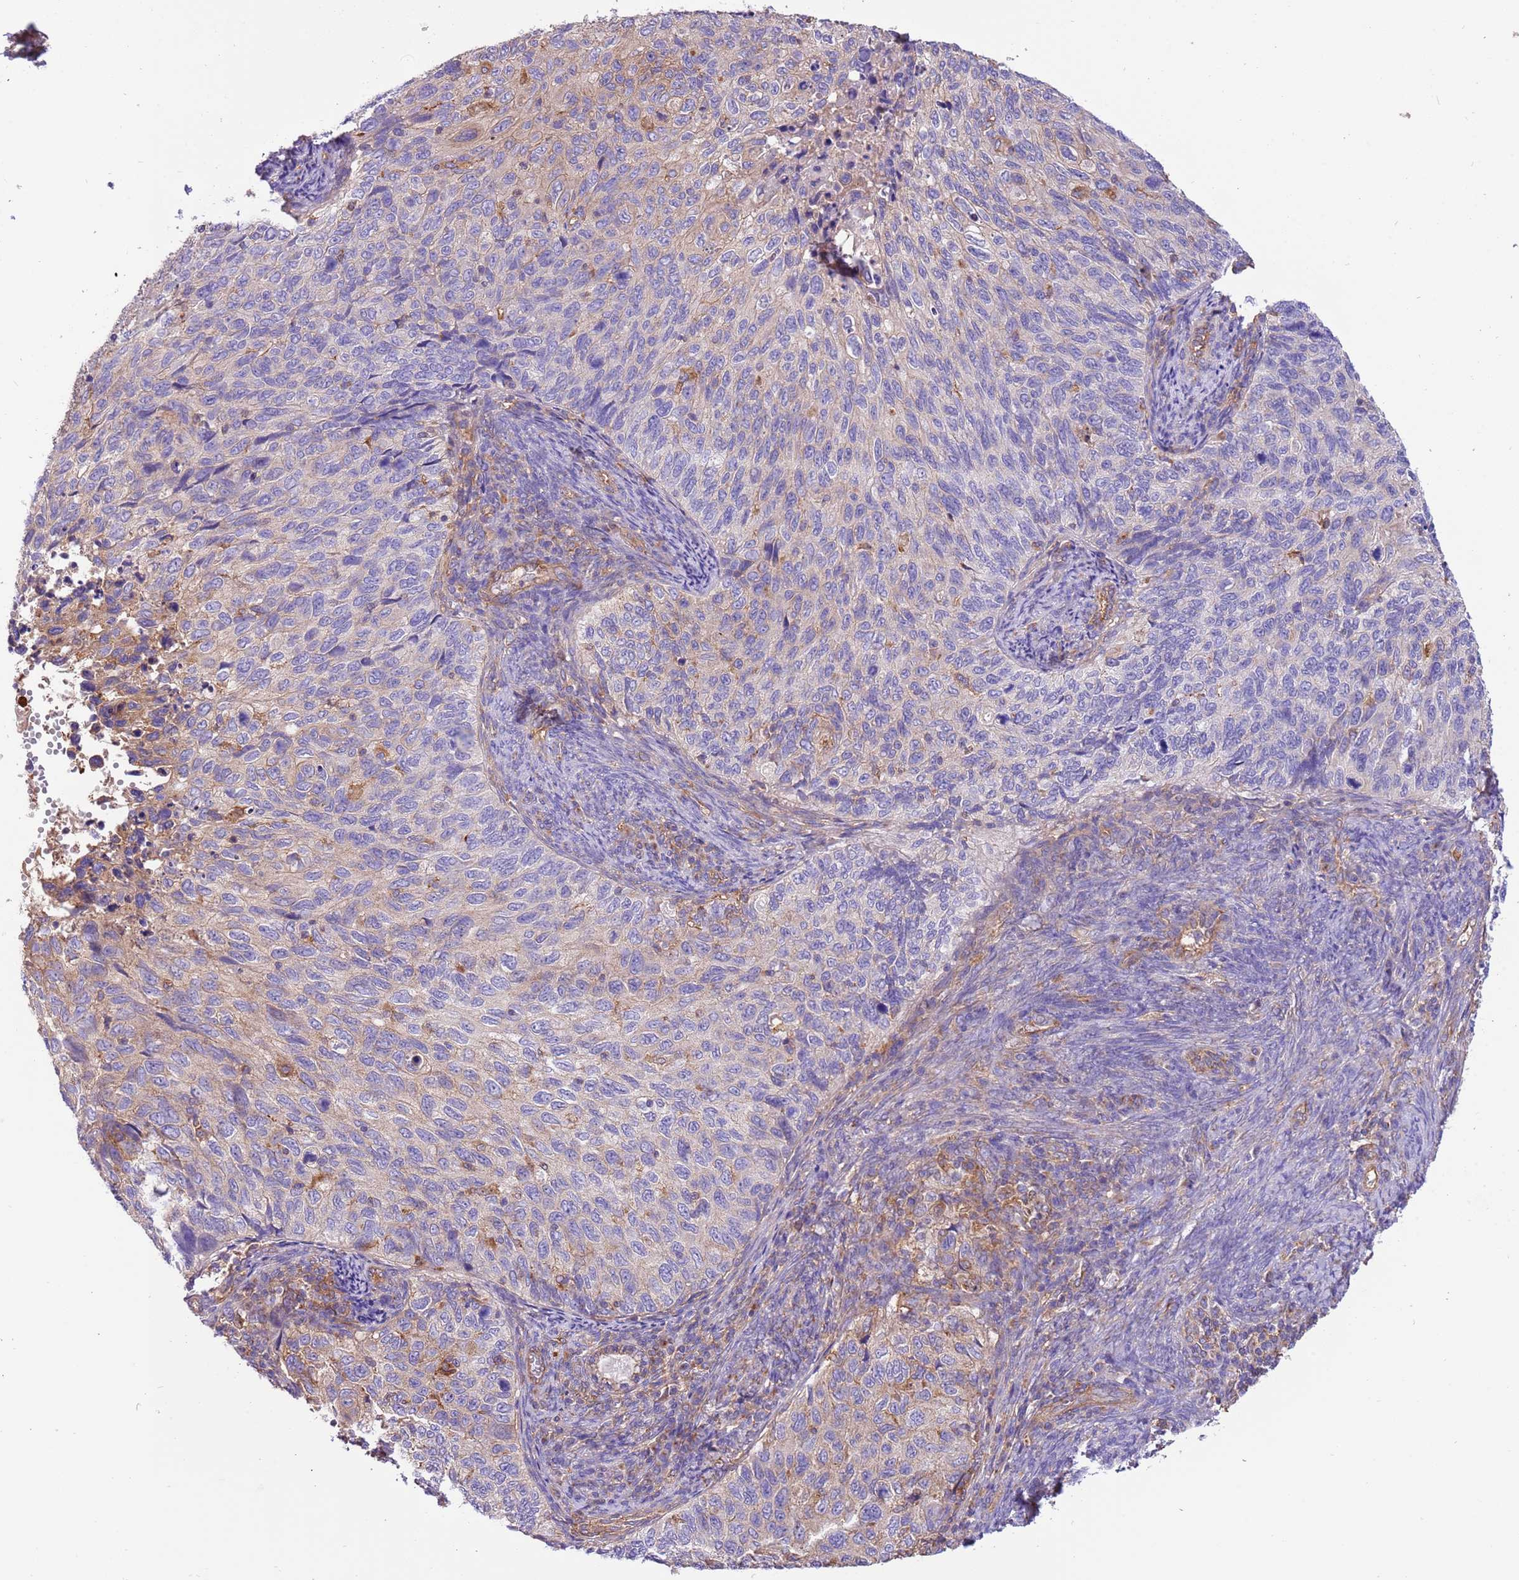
{"staining": {"intensity": "moderate", "quantity": "<25%", "location": "cytoplasmic/membranous"}, "tissue": "cervical cancer", "cell_type": "Tumor cells", "image_type": "cancer", "snomed": [{"axis": "morphology", "description": "Squamous cell carcinoma, NOS"}, {"axis": "topography", "description": "Cervix"}], "caption": "The image shows a brown stain indicating the presence of a protein in the cytoplasmic/membranous of tumor cells in cervical cancer (squamous cell carcinoma).", "gene": "NAALADL1", "patient": {"sex": "female", "age": 70}}